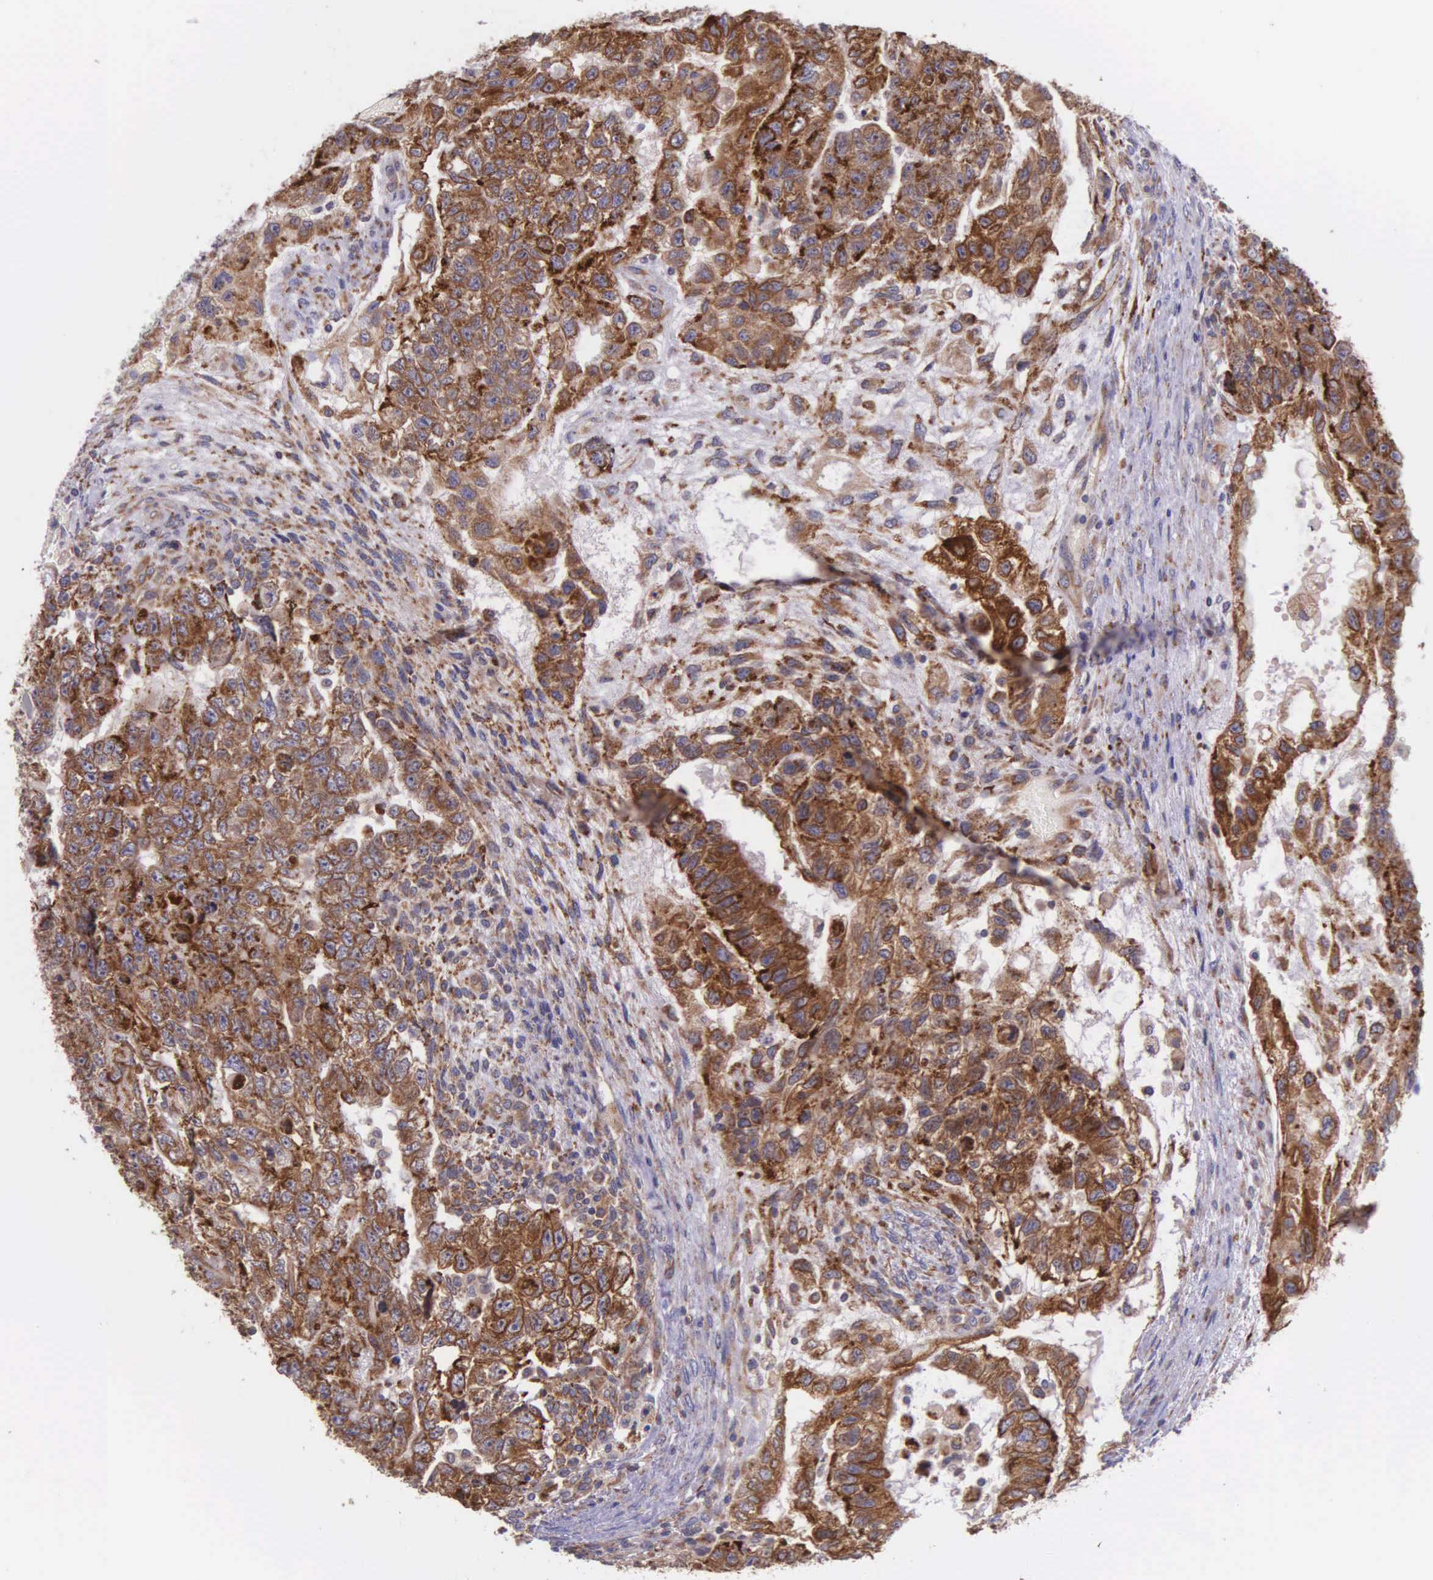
{"staining": {"intensity": "strong", "quantity": ">75%", "location": "cytoplasmic/membranous"}, "tissue": "testis cancer", "cell_type": "Tumor cells", "image_type": "cancer", "snomed": [{"axis": "morphology", "description": "Carcinoma, Embryonal, NOS"}, {"axis": "topography", "description": "Testis"}], "caption": "Testis embryonal carcinoma tissue reveals strong cytoplasmic/membranous expression in approximately >75% of tumor cells, visualized by immunohistochemistry. (brown staining indicates protein expression, while blue staining denotes nuclei).", "gene": "NSDHL", "patient": {"sex": "male", "age": 36}}